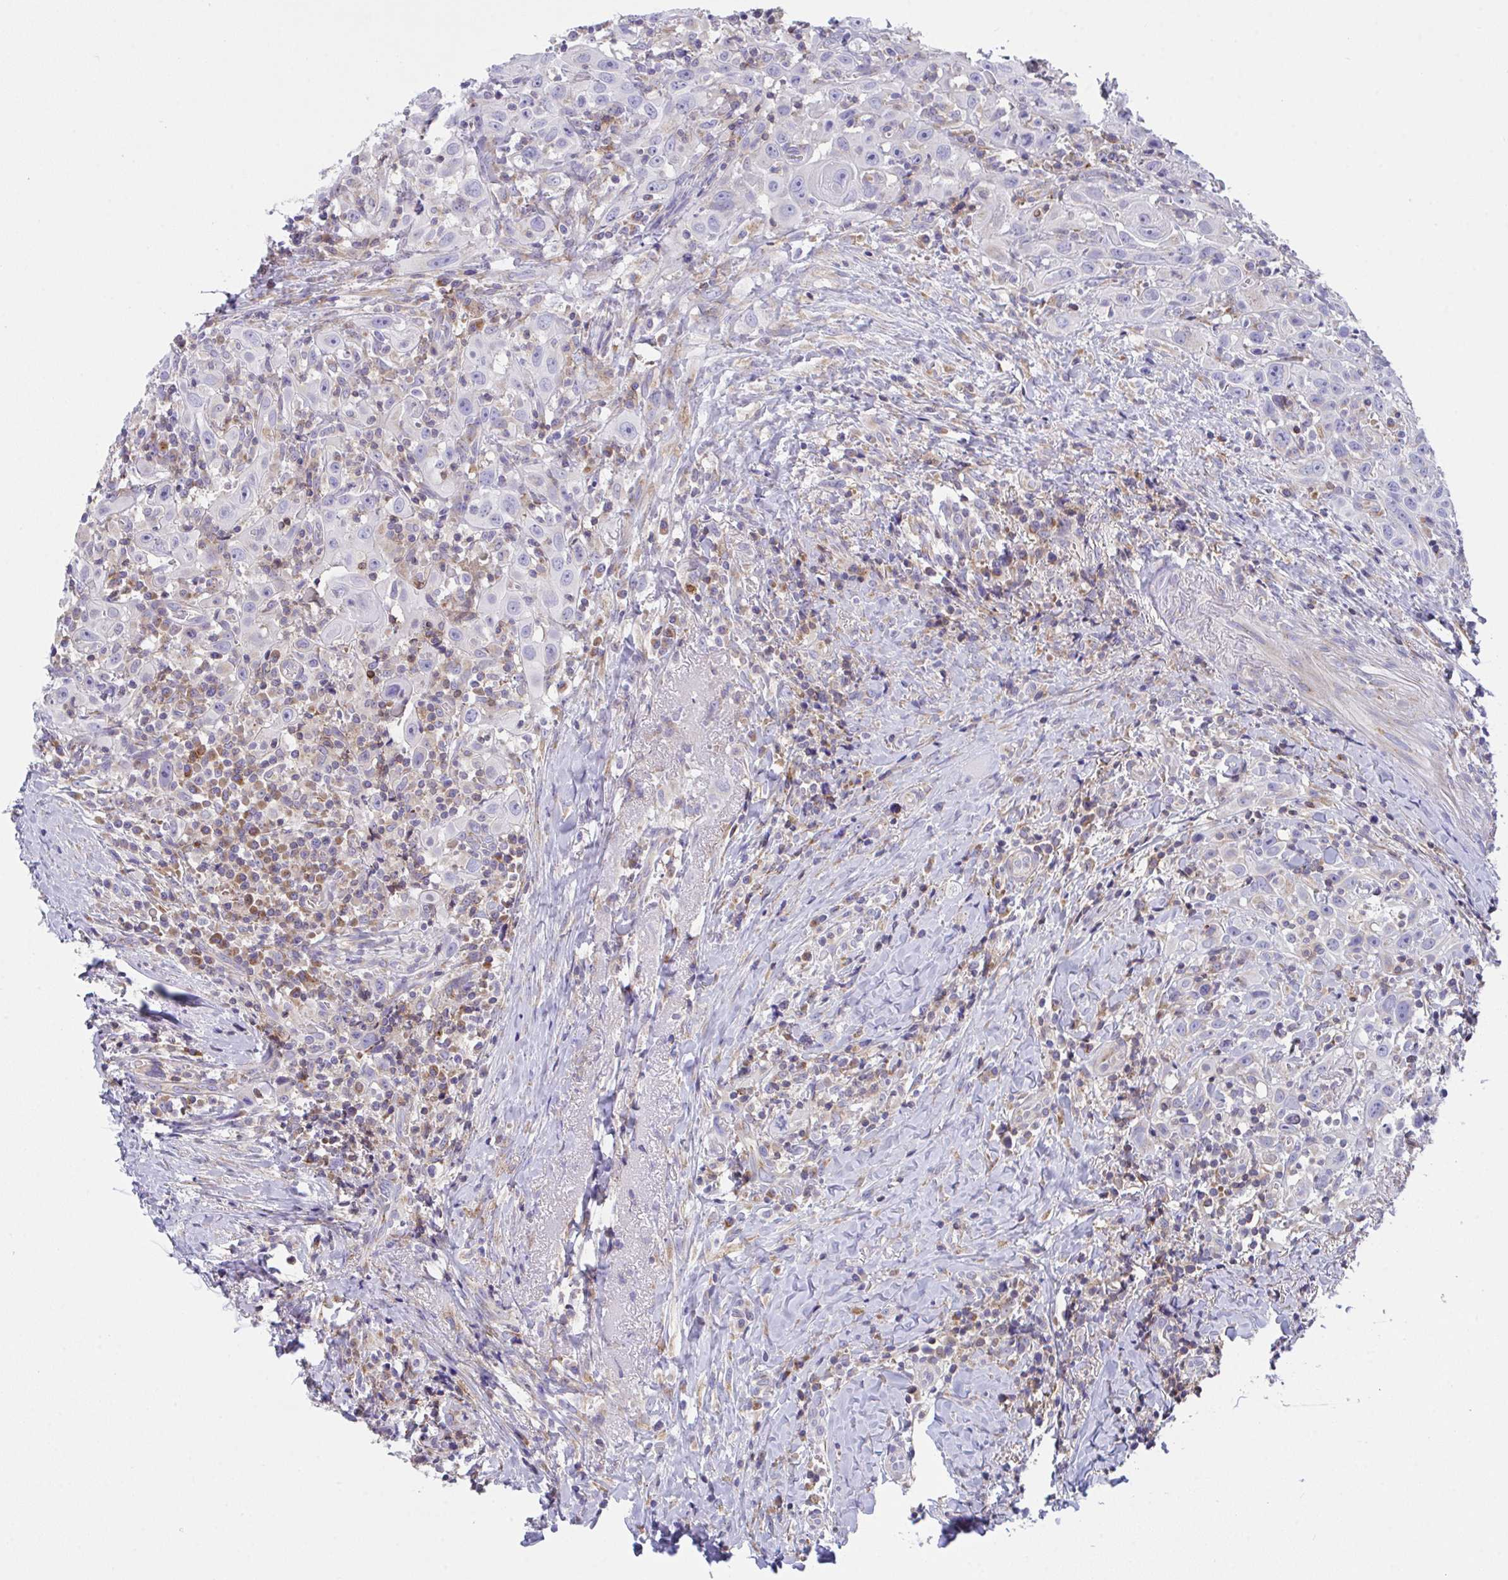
{"staining": {"intensity": "negative", "quantity": "none", "location": "none"}, "tissue": "head and neck cancer", "cell_type": "Tumor cells", "image_type": "cancer", "snomed": [{"axis": "morphology", "description": "Squamous cell carcinoma, NOS"}, {"axis": "topography", "description": "Head-Neck"}], "caption": "Tumor cells are negative for brown protein staining in head and neck squamous cell carcinoma.", "gene": "MIA3", "patient": {"sex": "female", "age": 95}}